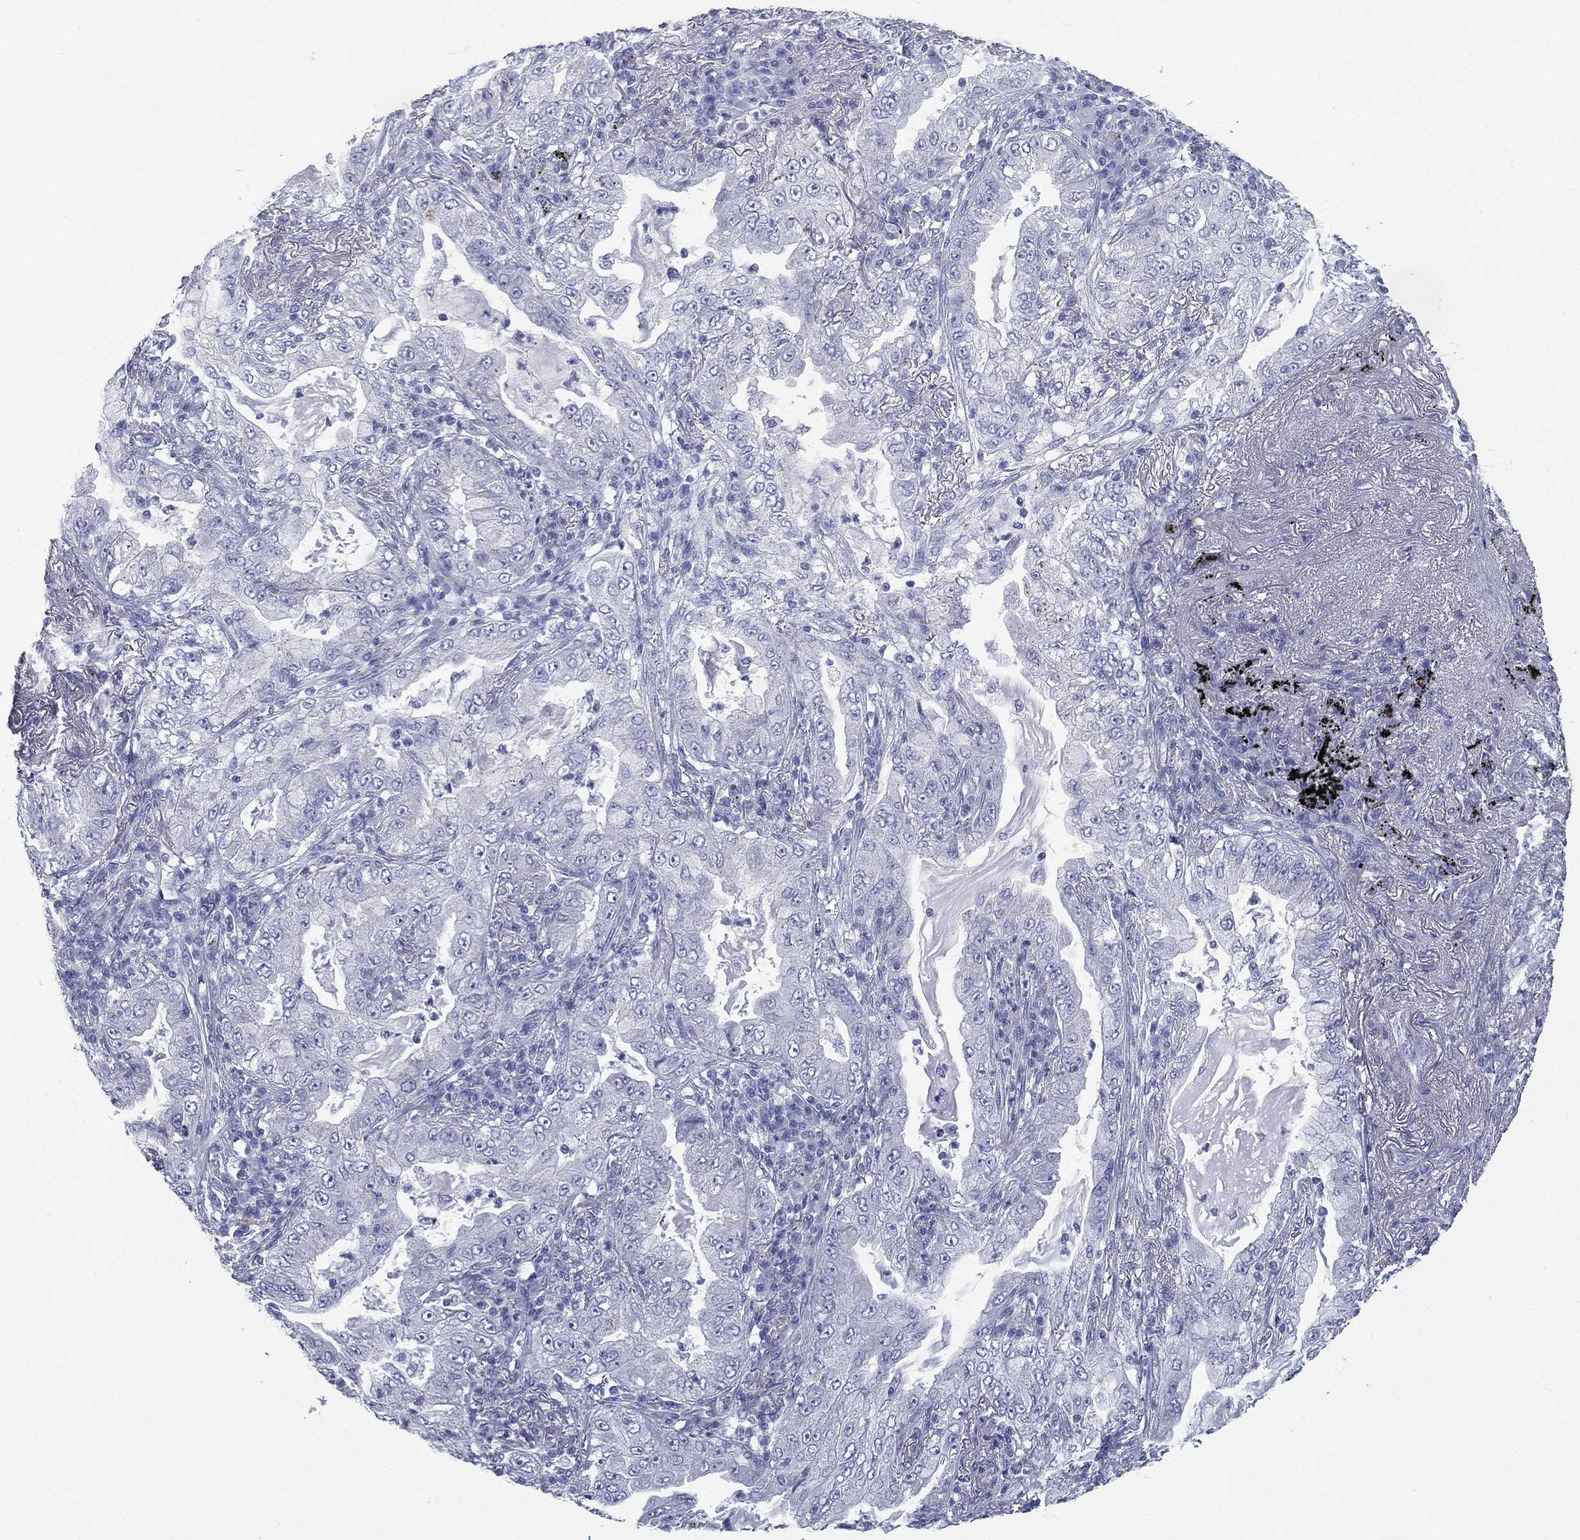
{"staining": {"intensity": "negative", "quantity": "none", "location": "none"}, "tissue": "lung cancer", "cell_type": "Tumor cells", "image_type": "cancer", "snomed": [{"axis": "morphology", "description": "Adenocarcinoma, NOS"}, {"axis": "topography", "description": "Lung"}], "caption": "Immunohistochemical staining of lung cancer shows no significant expression in tumor cells.", "gene": "FCER2", "patient": {"sex": "female", "age": 73}}